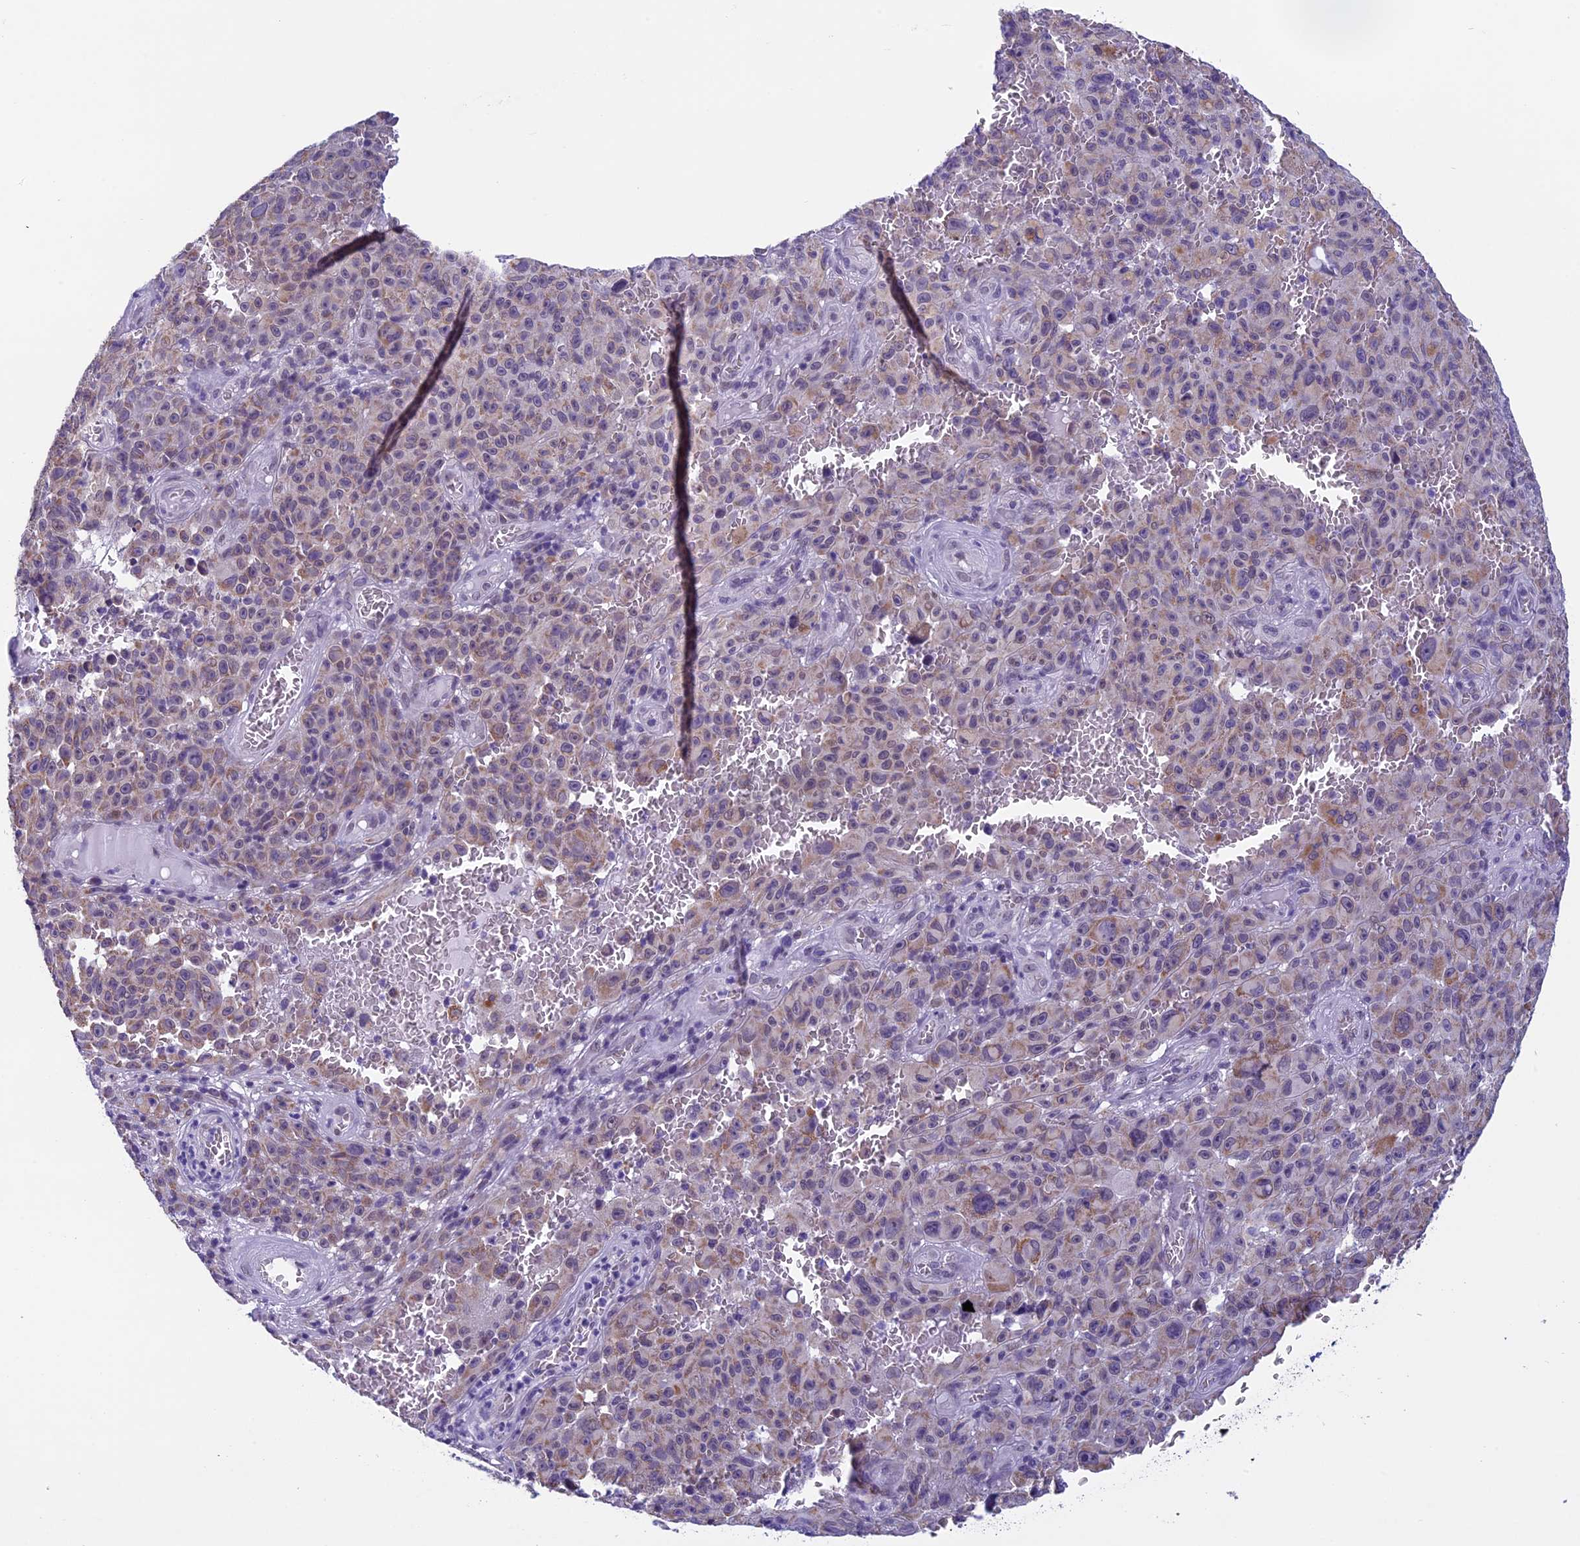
{"staining": {"intensity": "weak", "quantity": ">75%", "location": "cytoplasmic/membranous"}, "tissue": "melanoma", "cell_type": "Tumor cells", "image_type": "cancer", "snomed": [{"axis": "morphology", "description": "Malignant melanoma, NOS"}, {"axis": "topography", "description": "Skin"}], "caption": "A photomicrograph of melanoma stained for a protein exhibits weak cytoplasmic/membranous brown staining in tumor cells.", "gene": "ZNF317", "patient": {"sex": "female", "age": 82}}